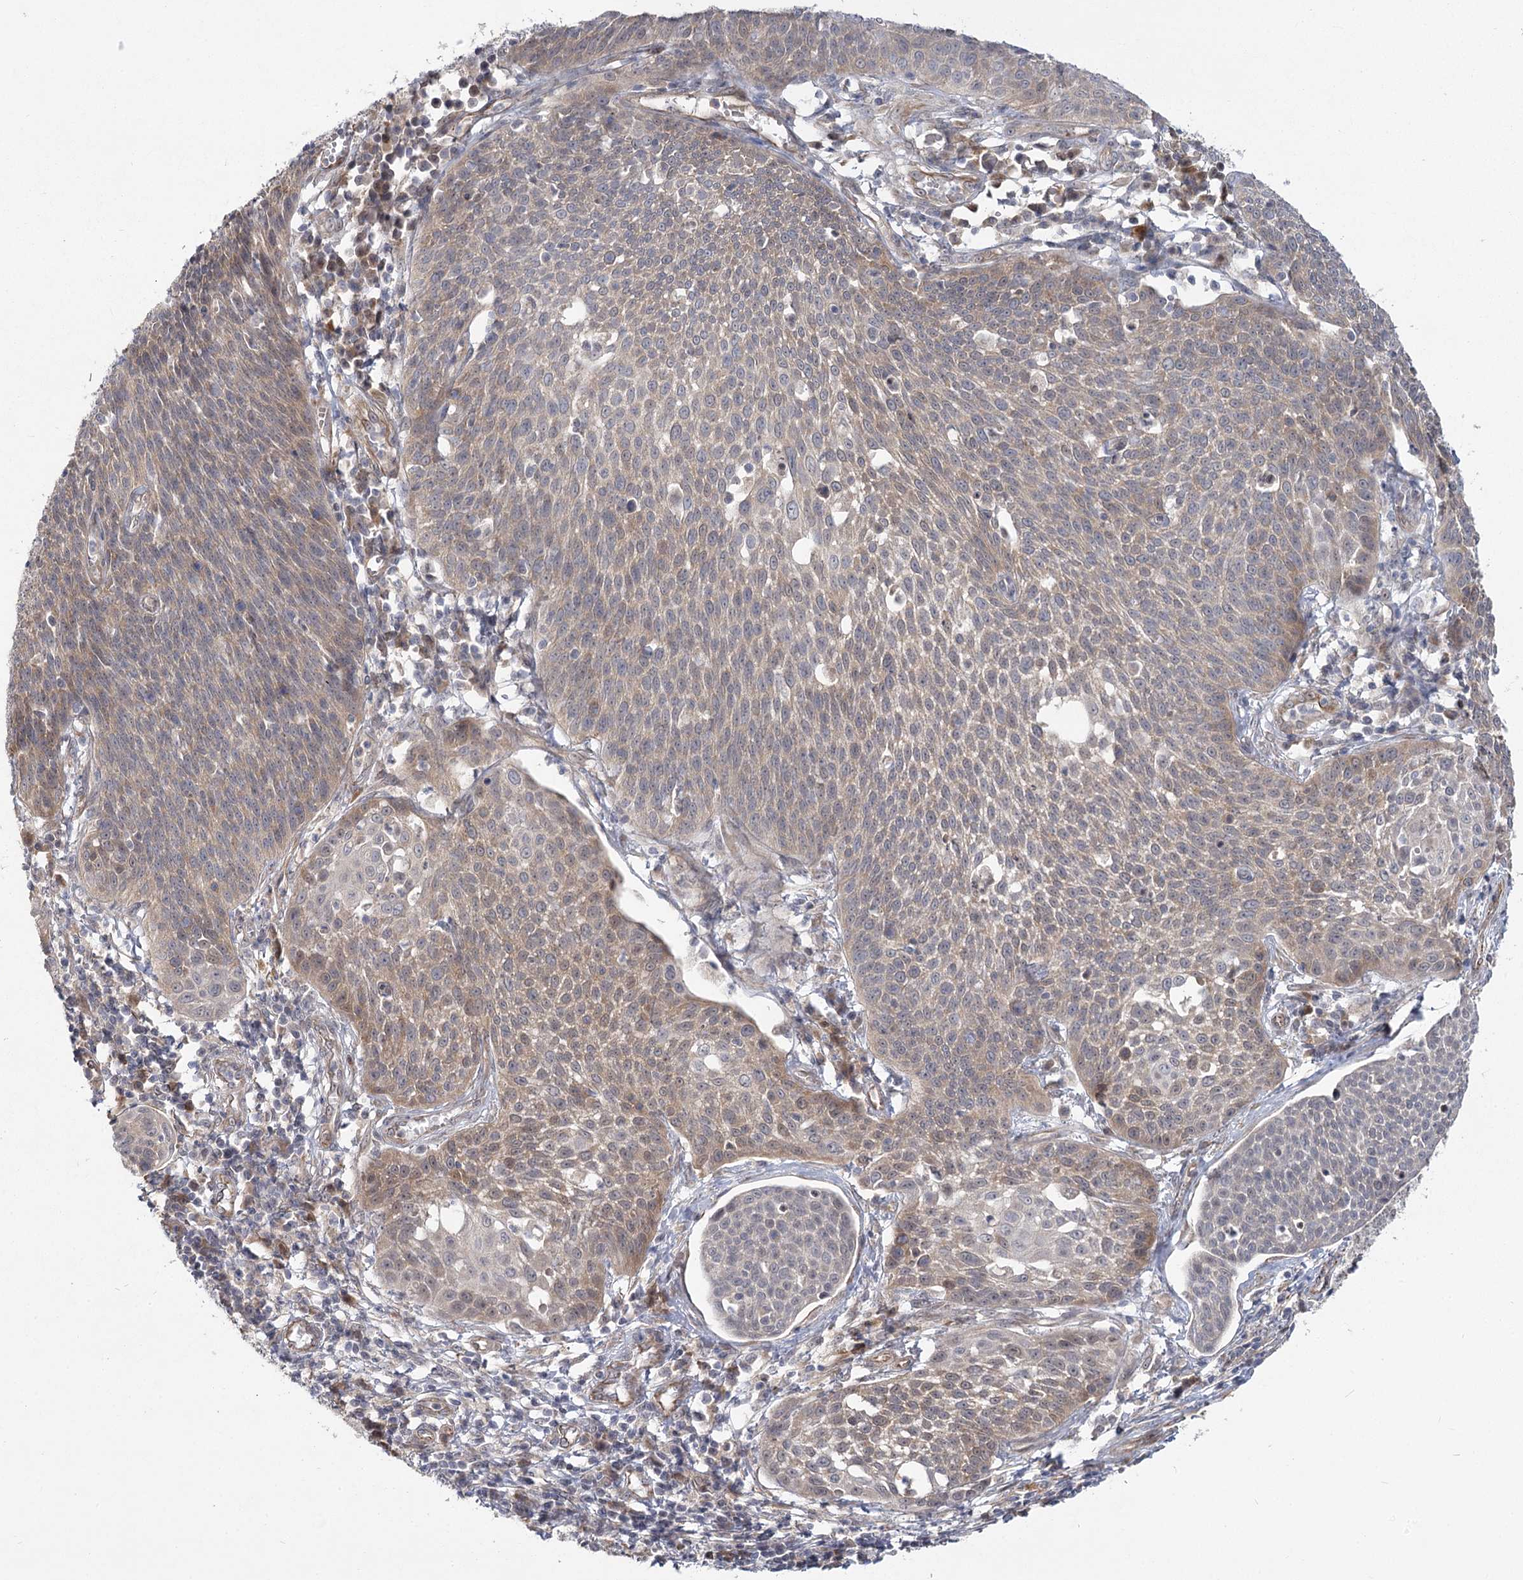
{"staining": {"intensity": "weak", "quantity": "25%-75%", "location": "cytoplasmic/membranous"}, "tissue": "cervical cancer", "cell_type": "Tumor cells", "image_type": "cancer", "snomed": [{"axis": "morphology", "description": "Squamous cell carcinoma, NOS"}, {"axis": "topography", "description": "Cervix"}], "caption": "Immunohistochemistry (DAB (3,3'-diaminobenzidine)) staining of cervical cancer shows weak cytoplasmic/membranous protein expression in about 25%-75% of tumor cells.", "gene": "TBC1D9B", "patient": {"sex": "female", "age": 34}}